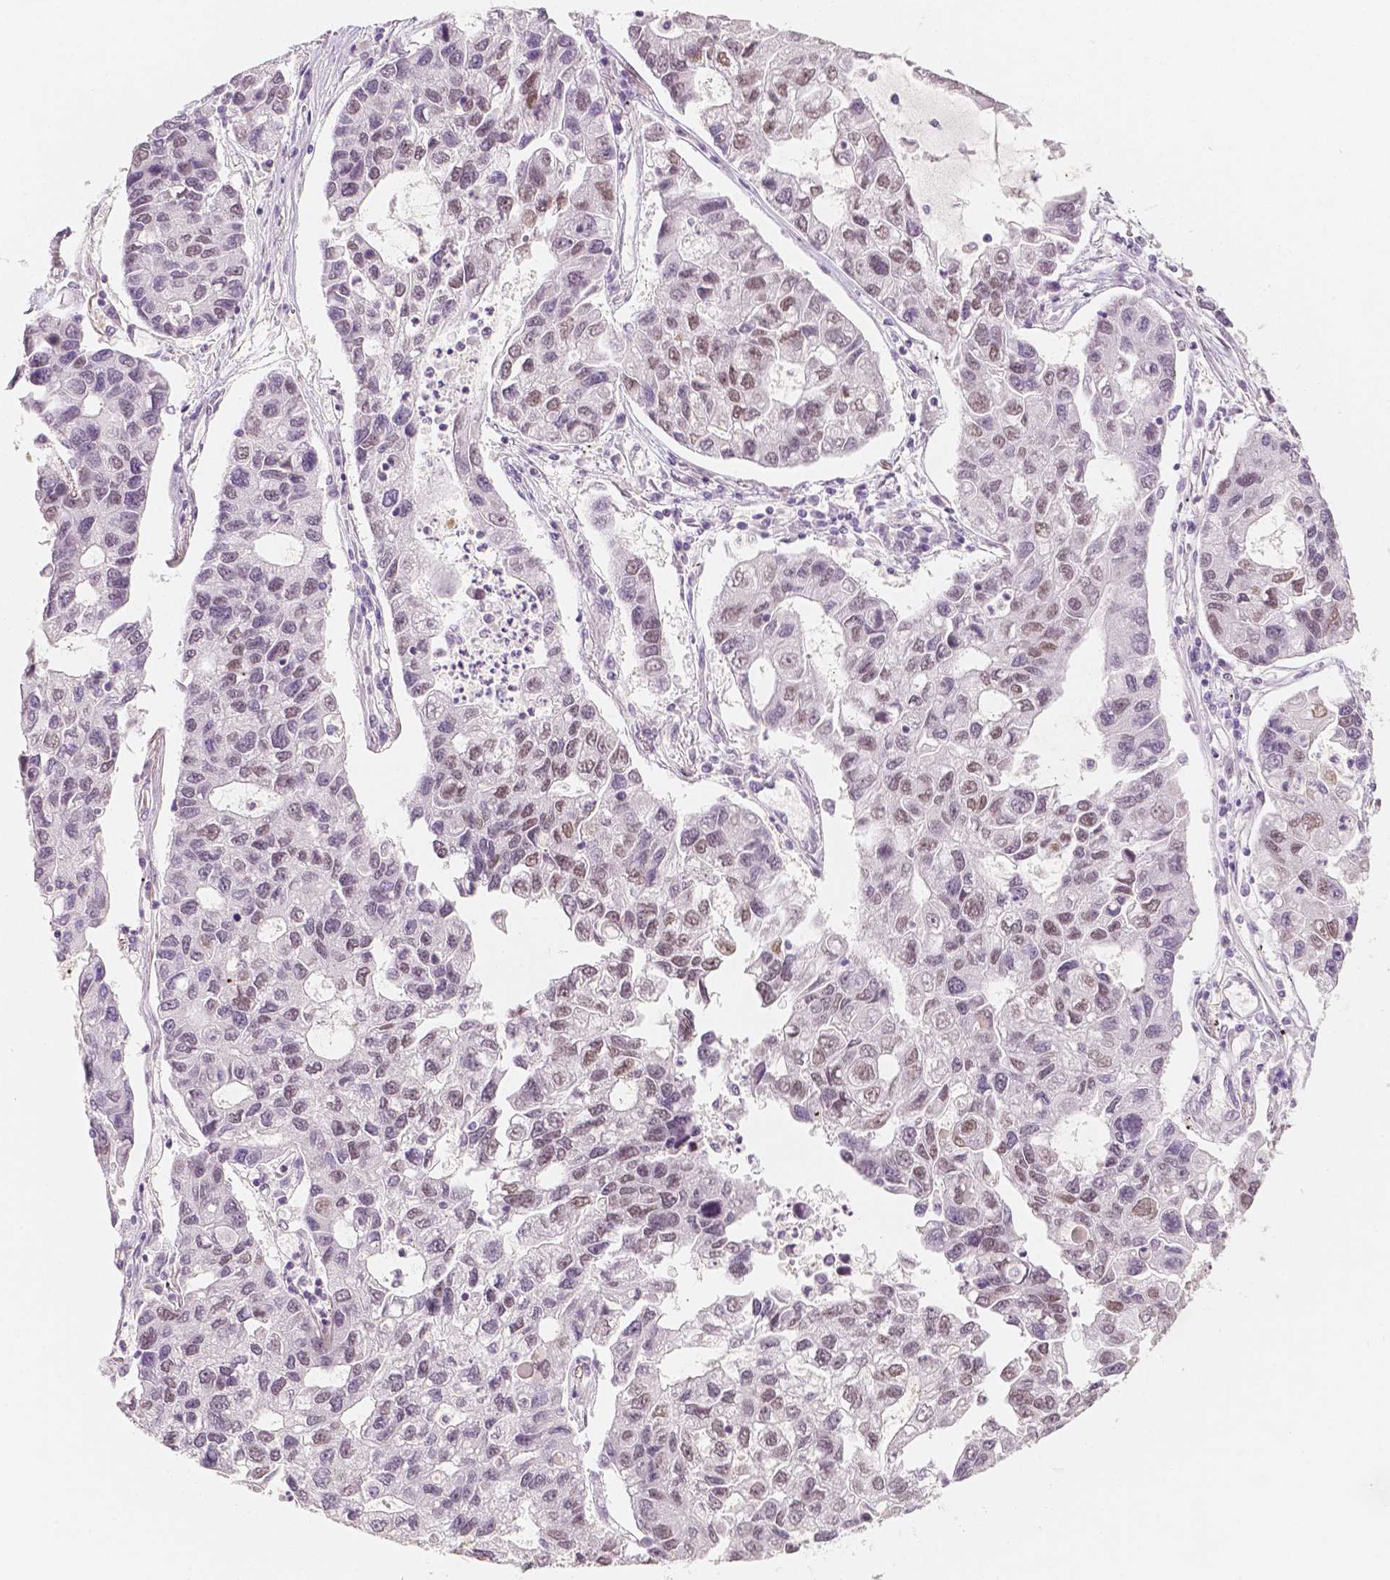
{"staining": {"intensity": "weak", "quantity": "25%-75%", "location": "nuclear"}, "tissue": "lung cancer", "cell_type": "Tumor cells", "image_type": "cancer", "snomed": [{"axis": "morphology", "description": "Adenocarcinoma, NOS"}, {"axis": "topography", "description": "Bronchus"}, {"axis": "topography", "description": "Lung"}], "caption": "Immunohistochemistry of human adenocarcinoma (lung) demonstrates low levels of weak nuclear staining in about 25%-75% of tumor cells.", "gene": "KDM5B", "patient": {"sex": "female", "age": 51}}